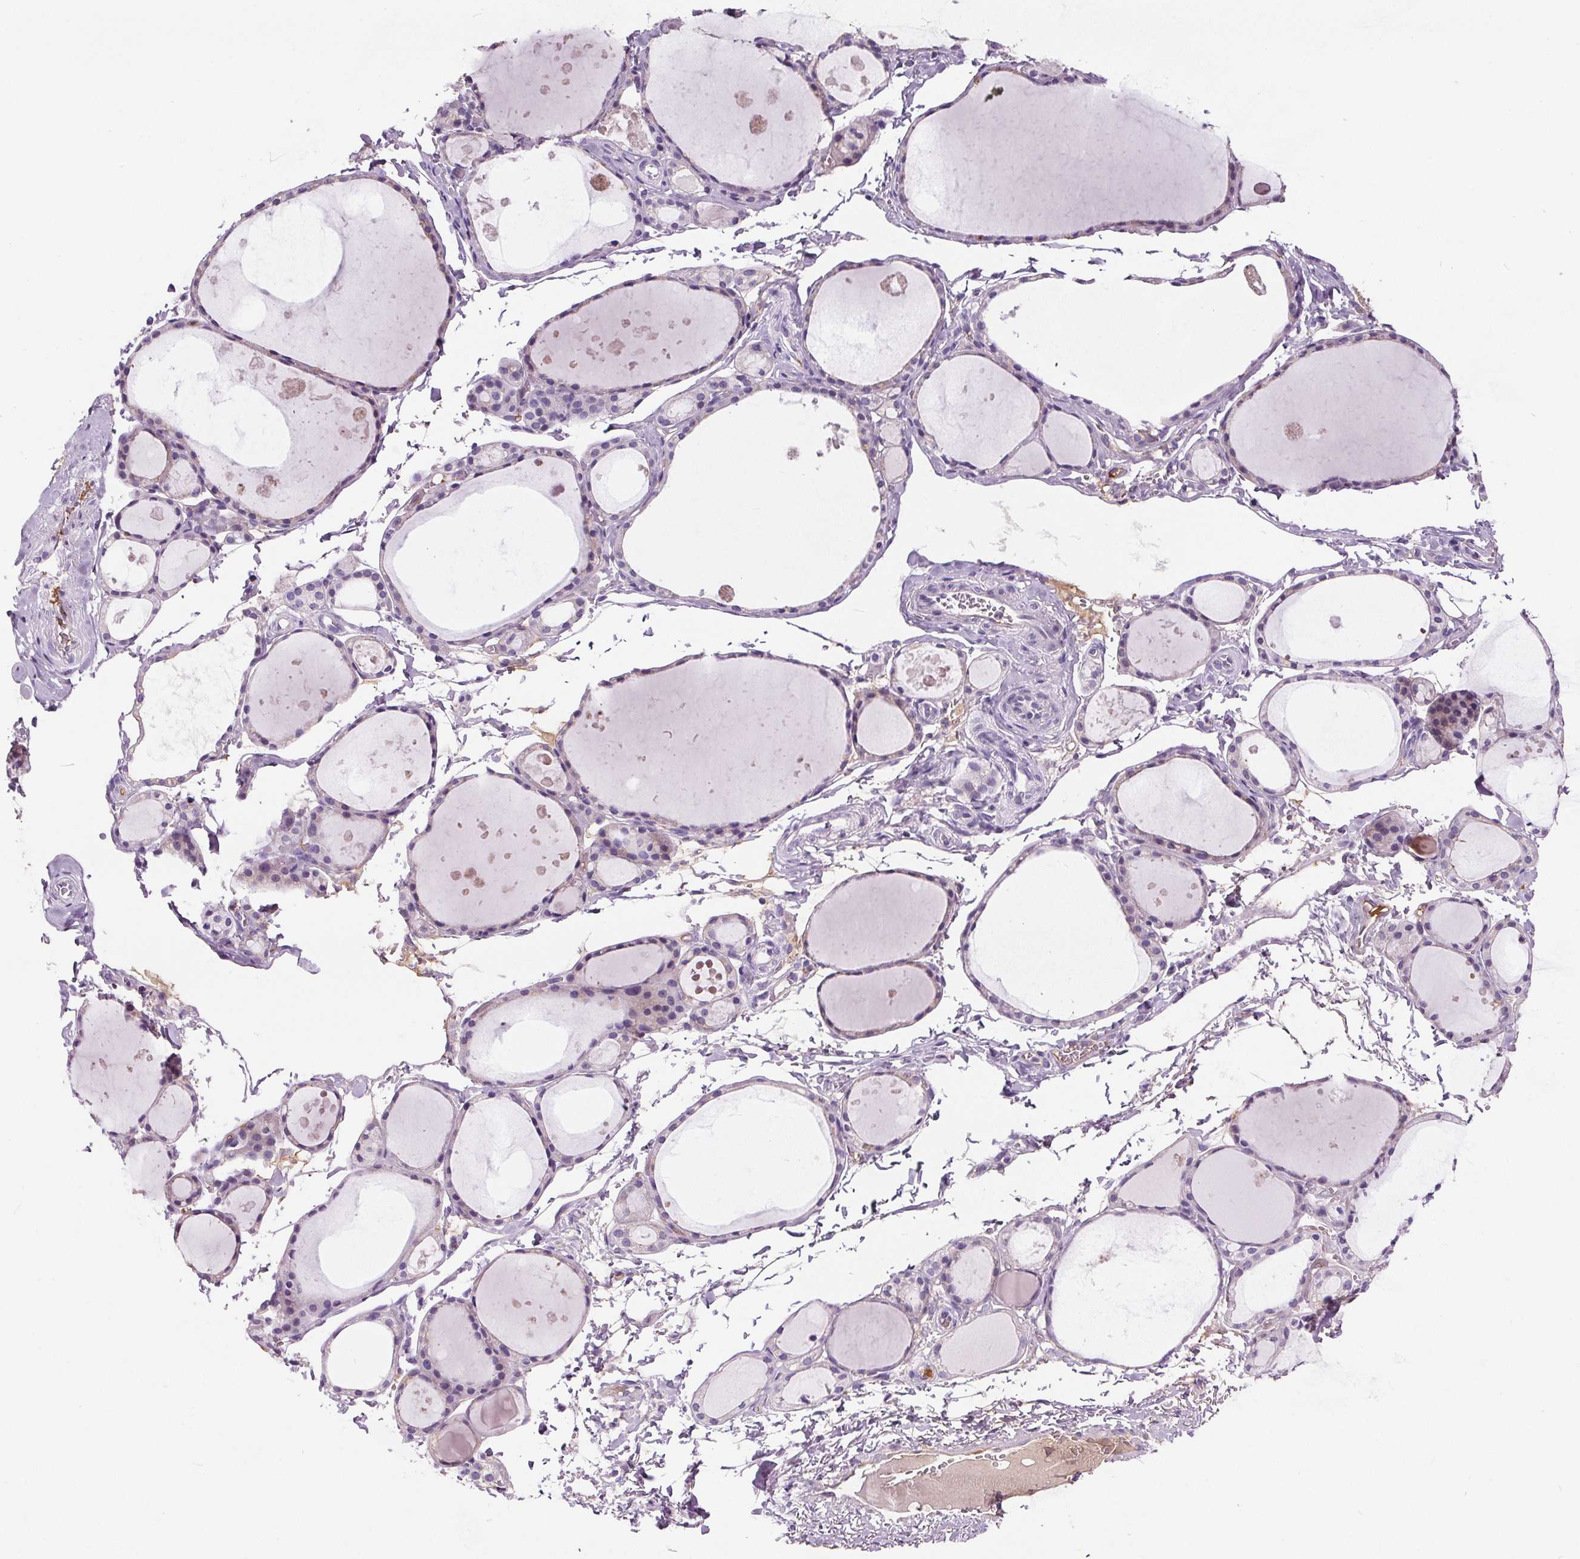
{"staining": {"intensity": "negative", "quantity": "none", "location": "none"}, "tissue": "thyroid gland", "cell_type": "Glandular cells", "image_type": "normal", "snomed": [{"axis": "morphology", "description": "Normal tissue, NOS"}, {"axis": "topography", "description": "Thyroid gland"}], "caption": "A high-resolution photomicrograph shows immunohistochemistry staining of normal thyroid gland, which displays no significant positivity in glandular cells.", "gene": "CD5L", "patient": {"sex": "male", "age": 68}}